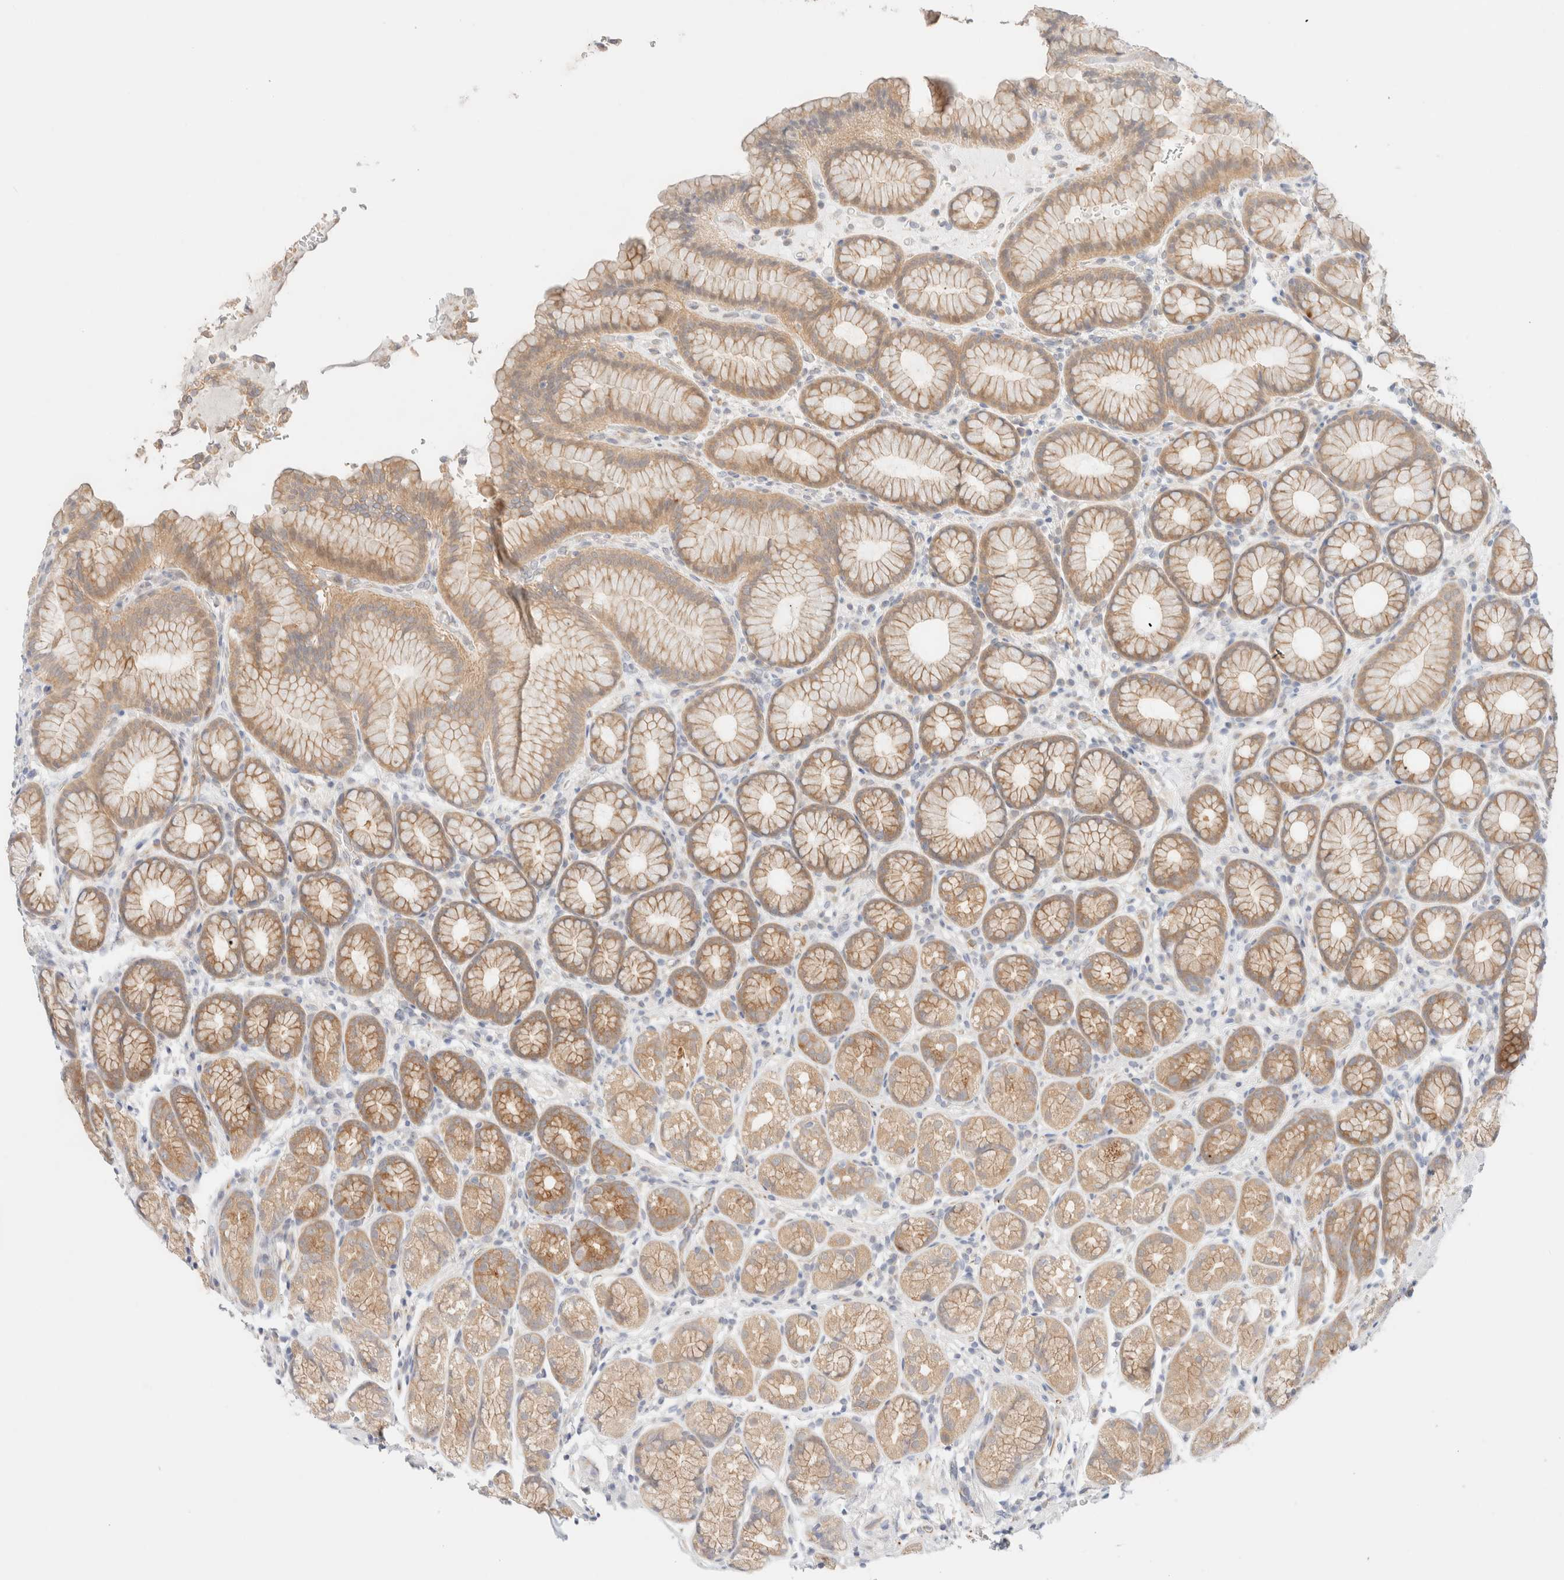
{"staining": {"intensity": "moderate", "quantity": "25%-75%", "location": "cytoplasmic/membranous"}, "tissue": "stomach", "cell_type": "Glandular cells", "image_type": "normal", "snomed": [{"axis": "morphology", "description": "Normal tissue, NOS"}, {"axis": "topography", "description": "Stomach"}], "caption": "Stomach stained with DAB (3,3'-diaminobenzidine) immunohistochemistry (IHC) reveals medium levels of moderate cytoplasmic/membranous staining in approximately 25%-75% of glandular cells. (DAB IHC, brown staining for protein, blue staining for nuclei).", "gene": "UNC13B", "patient": {"sex": "male", "age": 42}}